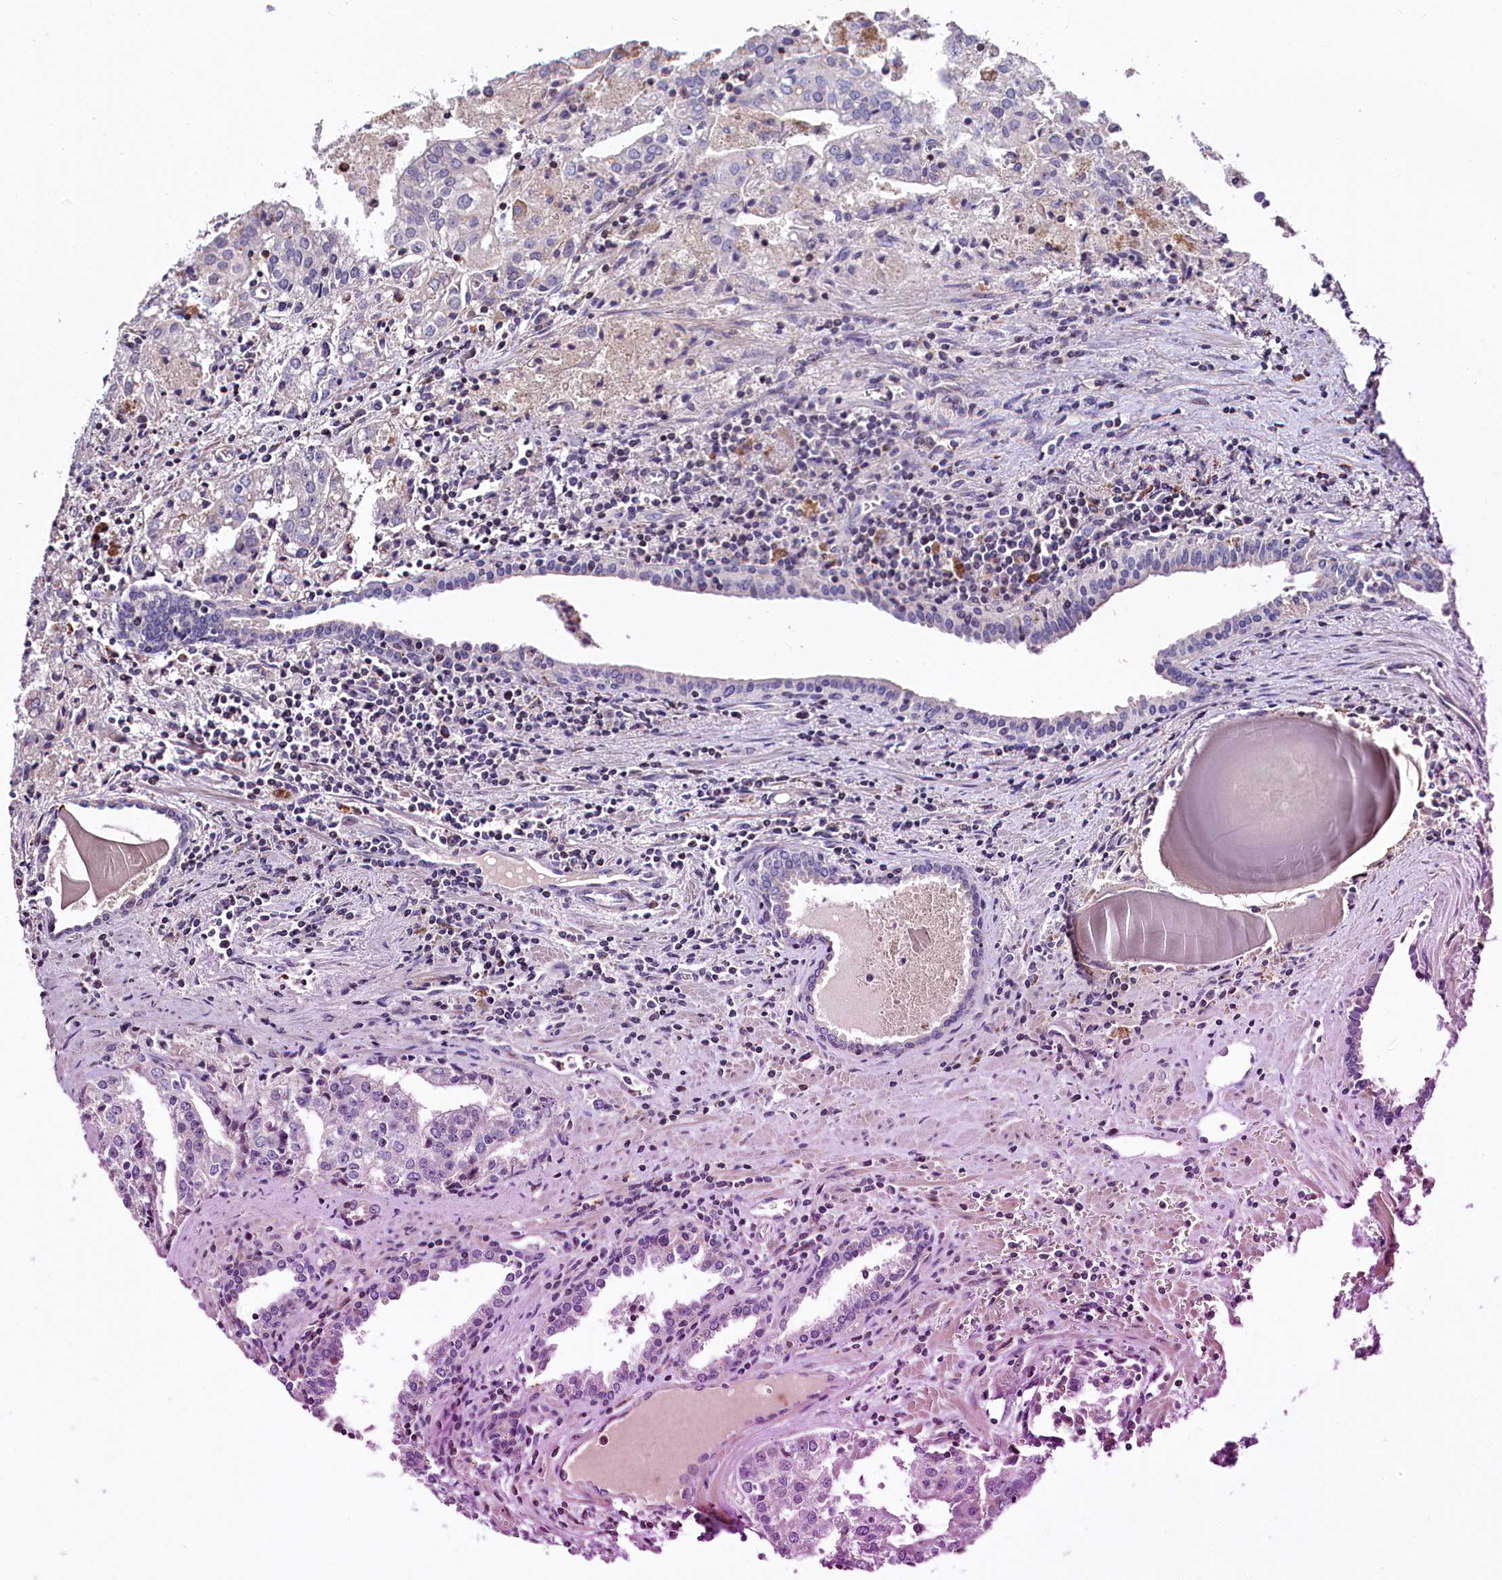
{"staining": {"intensity": "negative", "quantity": "none", "location": "none"}, "tissue": "prostate cancer", "cell_type": "Tumor cells", "image_type": "cancer", "snomed": [{"axis": "morphology", "description": "Adenocarcinoma, High grade"}, {"axis": "topography", "description": "Prostate"}], "caption": "IHC of high-grade adenocarcinoma (prostate) displays no staining in tumor cells.", "gene": "RPUSD3", "patient": {"sex": "male", "age": 68}}